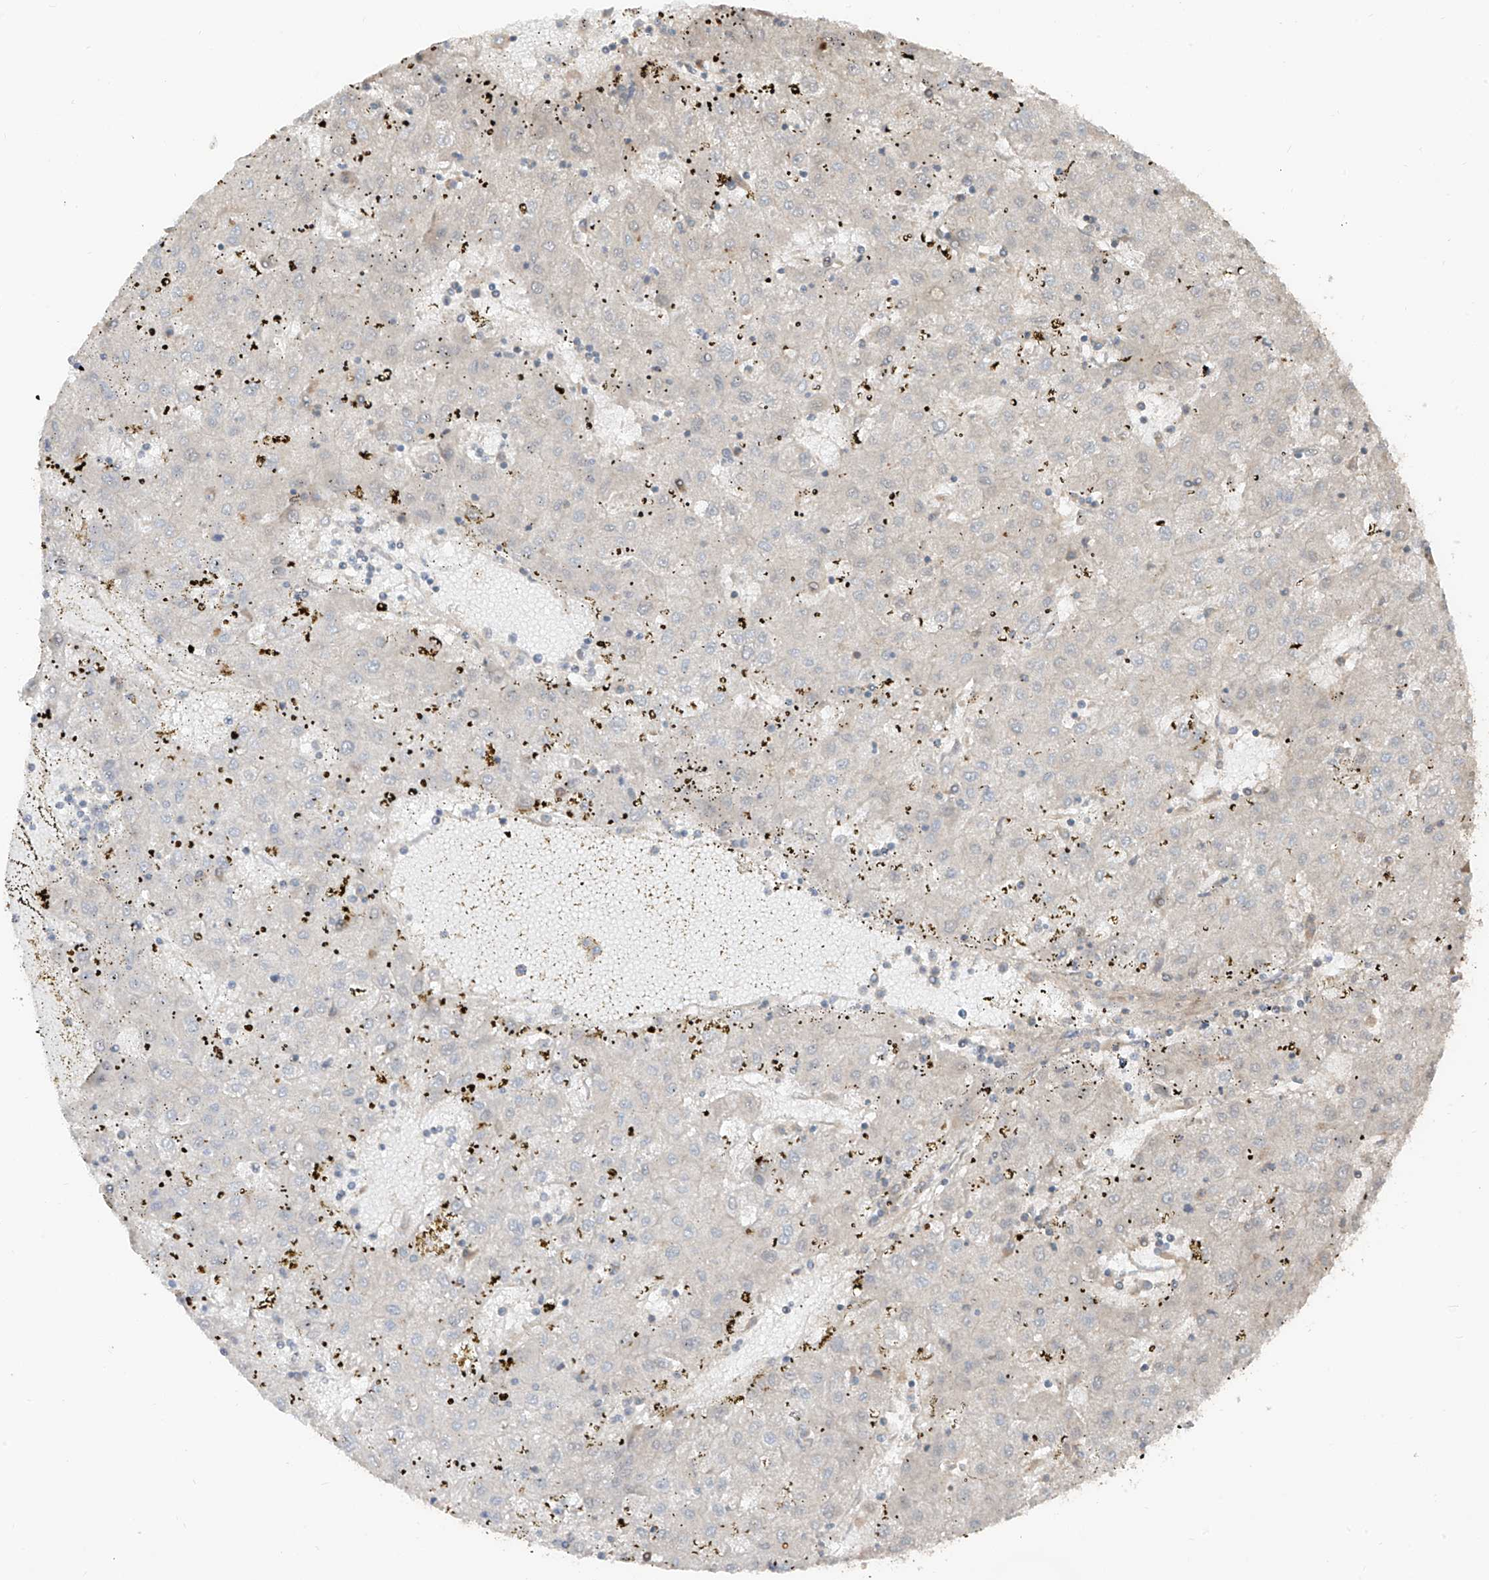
{"staining": {"intensity": "negative", "quantity": "none", "location": "none"}, "tissue": "liver cancer", "cell_type": "Tumor cells", "image_type": "cancer", "snomed": [{"axis": "morphology", "description": "Carcinoma, Hepatocellular, NOS"}, {"axis": "topography", "description": "Liver"}], "caption": "Tumor cells show no significant positivity in hepatocellular carcinoma (liver).", "gene": "COLGALT2", "patient": {"sex": "male", "age": 72}}